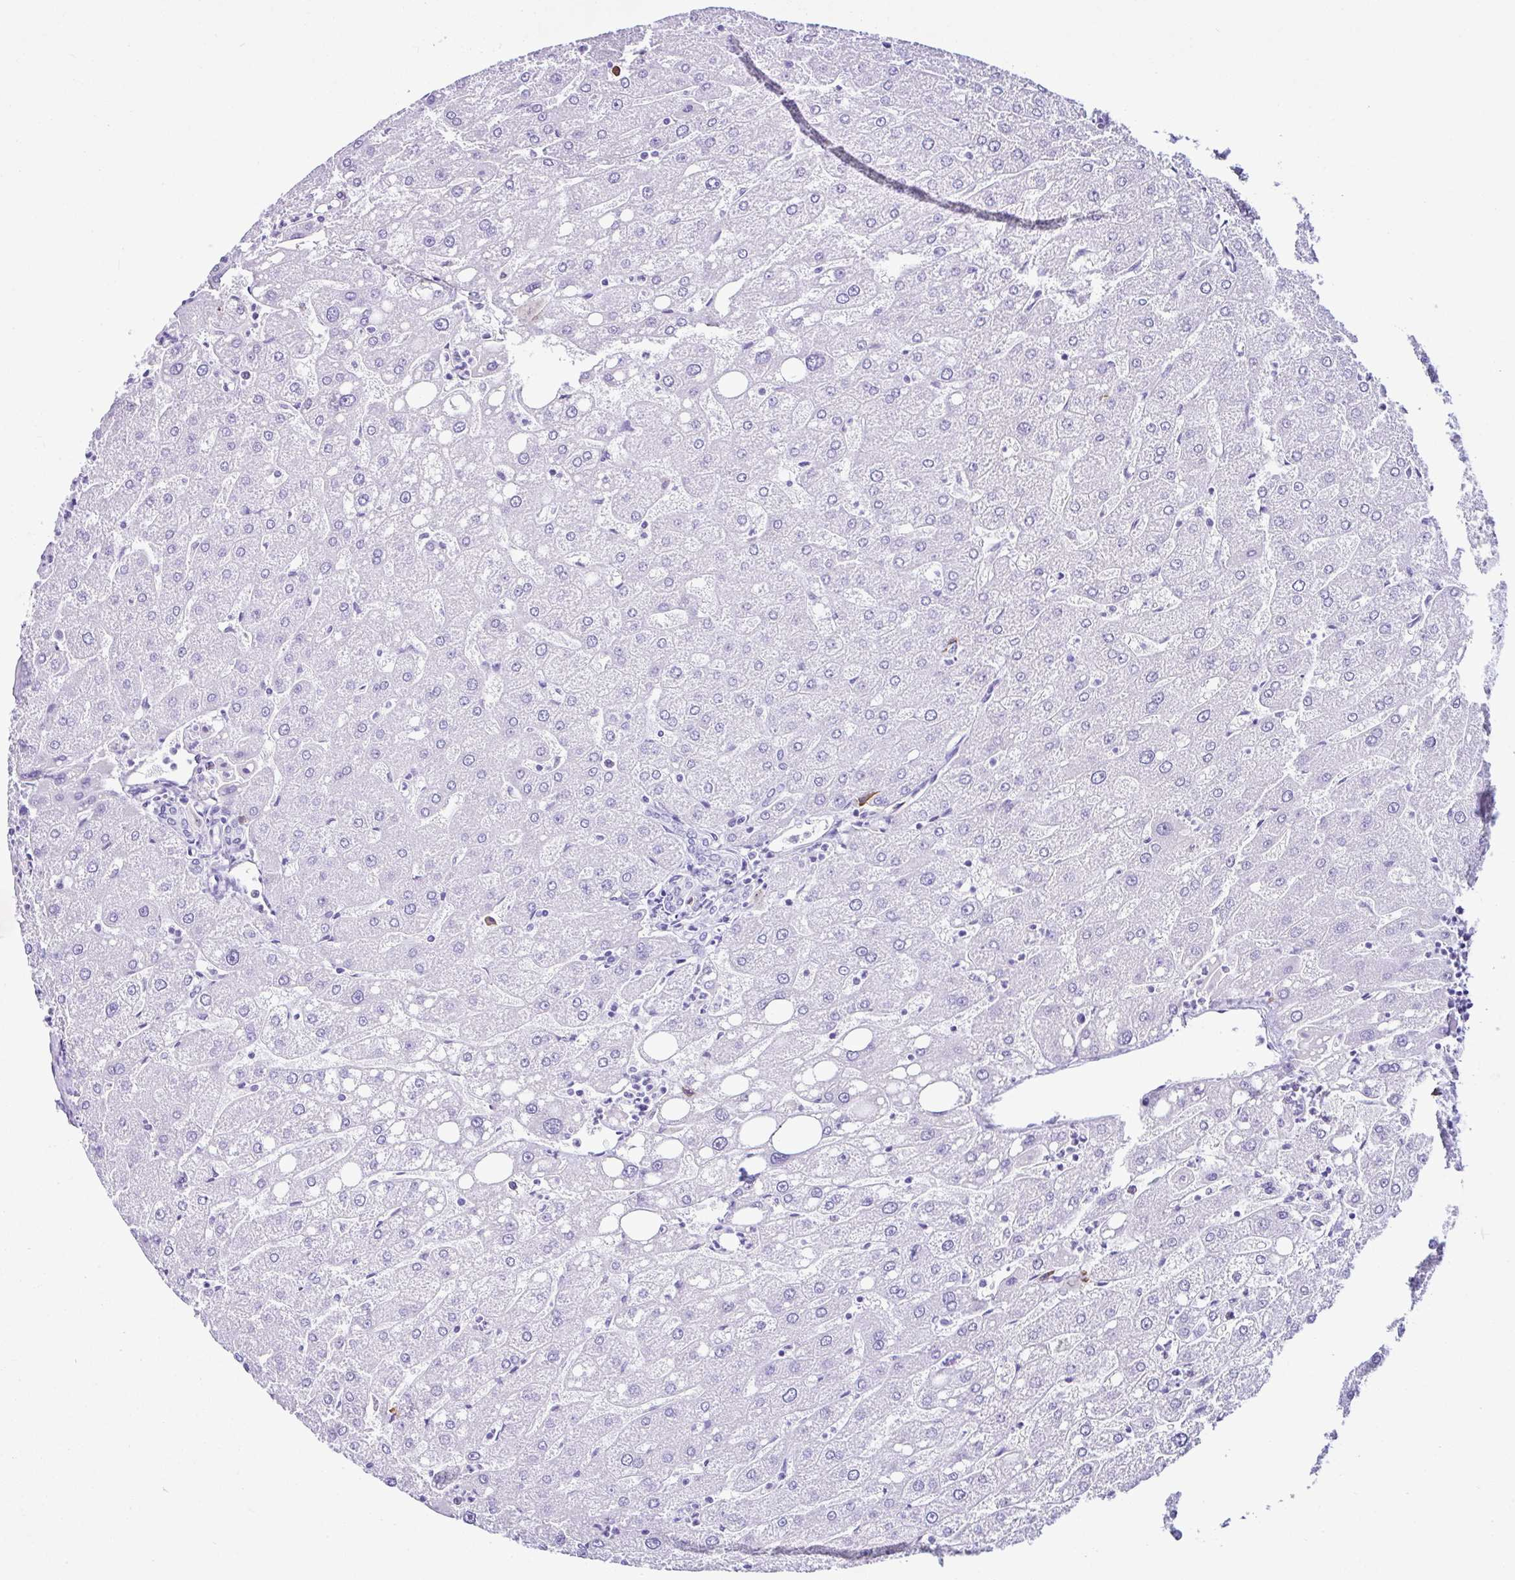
{"staining": {"intensity": "negative", "quantity": "none", "location": "none"}, "tissue": "liver", "cell_type": "Cholangiocytes", "image_type": "normal", "snomed": [{"axis": "morphology", "description": "Normal tissue, NOS"}, {"axis": "topography", "description": "Liver"}], "caption": "This is a histopathology image of immunohistochemistry (IHC) staining of unremarkable liver, which shows no staining in cholangiocytes. (Immunohistochemistry (ihc), brightfield microscopy, high magnification).", "gene": "PIGF", "patient": {"sex": "male", "age": 67}}